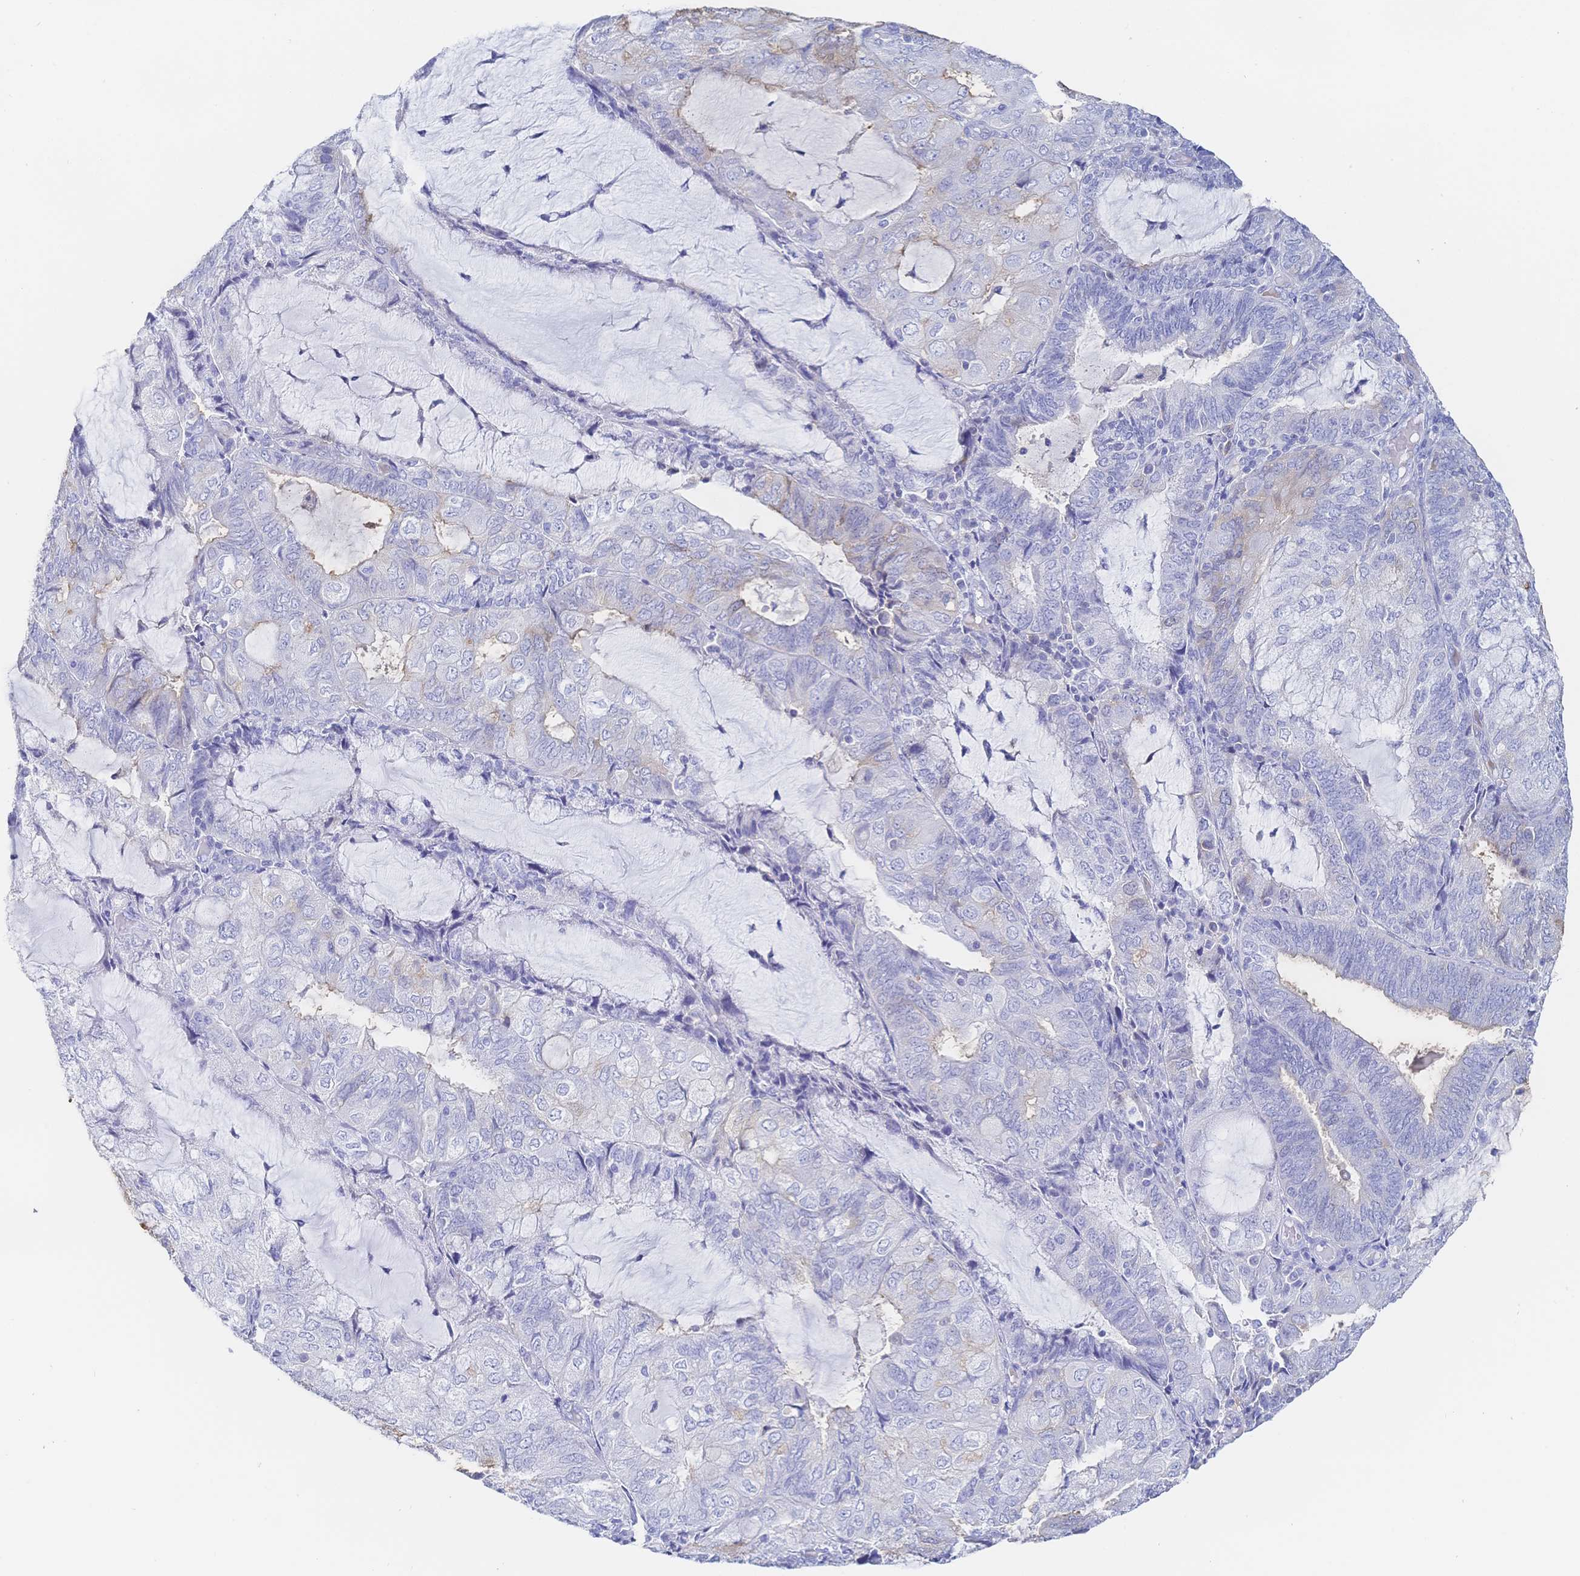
{"staining": {"intensity": "negative", "quantity": "none", "location": "none"}, "tissue": "endometrial cancer", "cell_type": "Tumor cells", "image_type": "cancer", "snomed": [{"axis": "morphology", "description": "Adenocarcinoma, NOS"}, {"axis": "topography", "description": "Endometrium"}], "caption": "The histopathology image exhibits no staining of tumor cells in endometrial cancer (adenocarcinoma). (DAB (3,3'-diaminobenzidine) immunohistochemistry (IHC), high magnification).", "gene": "RRM1", "patient": {"sex": "female", "age": 81}}